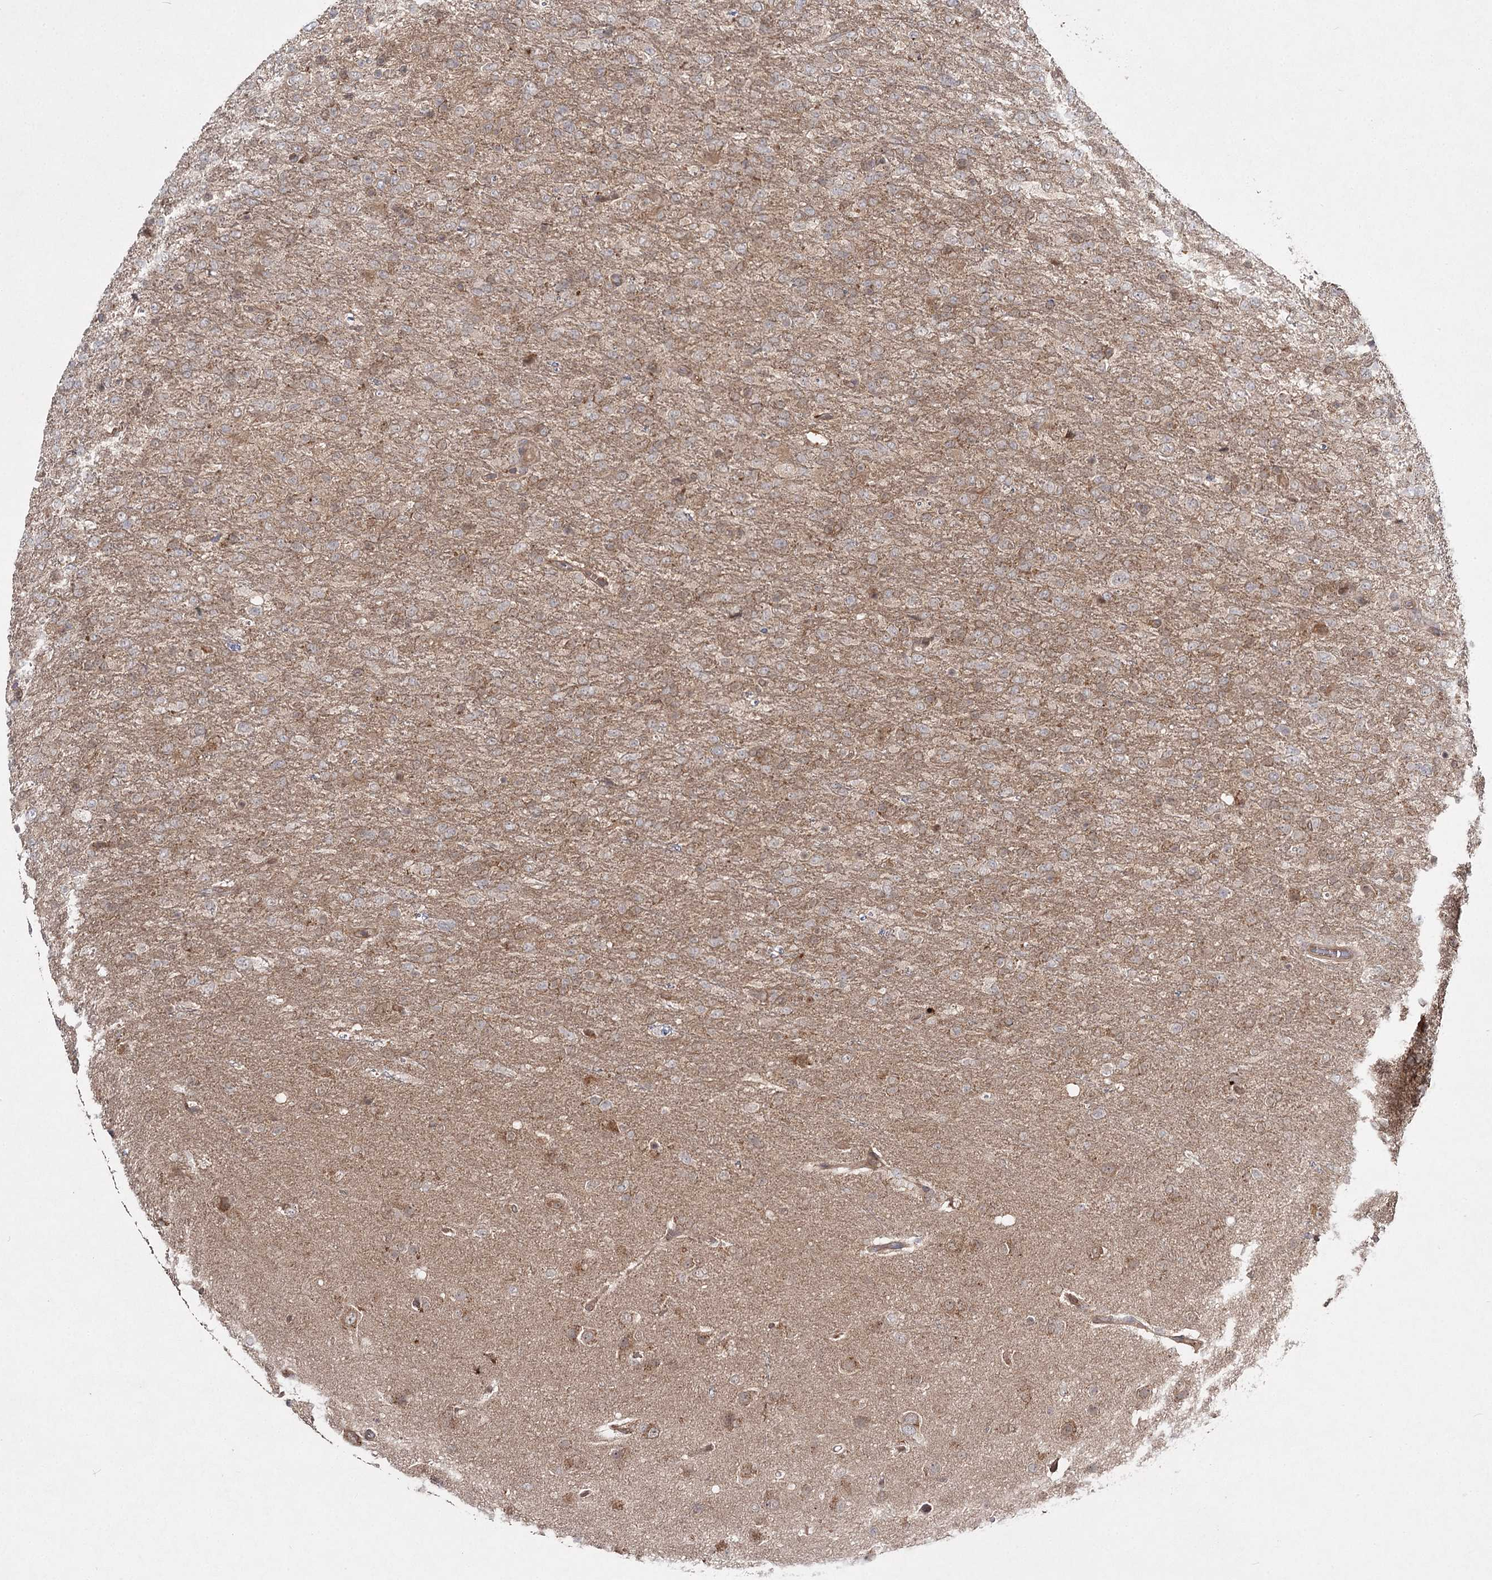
{"staining": {"intensity": "moderate", "quantity": "25%-75%", "location": "cytoplasmic/membranous"}, "tissue": "glioma", "cell_type": "Tumor cells", "image_type": "cancer", "snomed": [{"axis": "morphology", "description": "Glioma, malignant, High grade"}, {"axis": "topography", "description": "Brain"}], "caption": "Immunohistochemical staining of human glioma shows medium levels of moderate cytoplasmic/membranous staining in approximately 25%-75% of tumor cells.", "gene": "WDR44", "patient": {"sex": "female", "age": 74}}